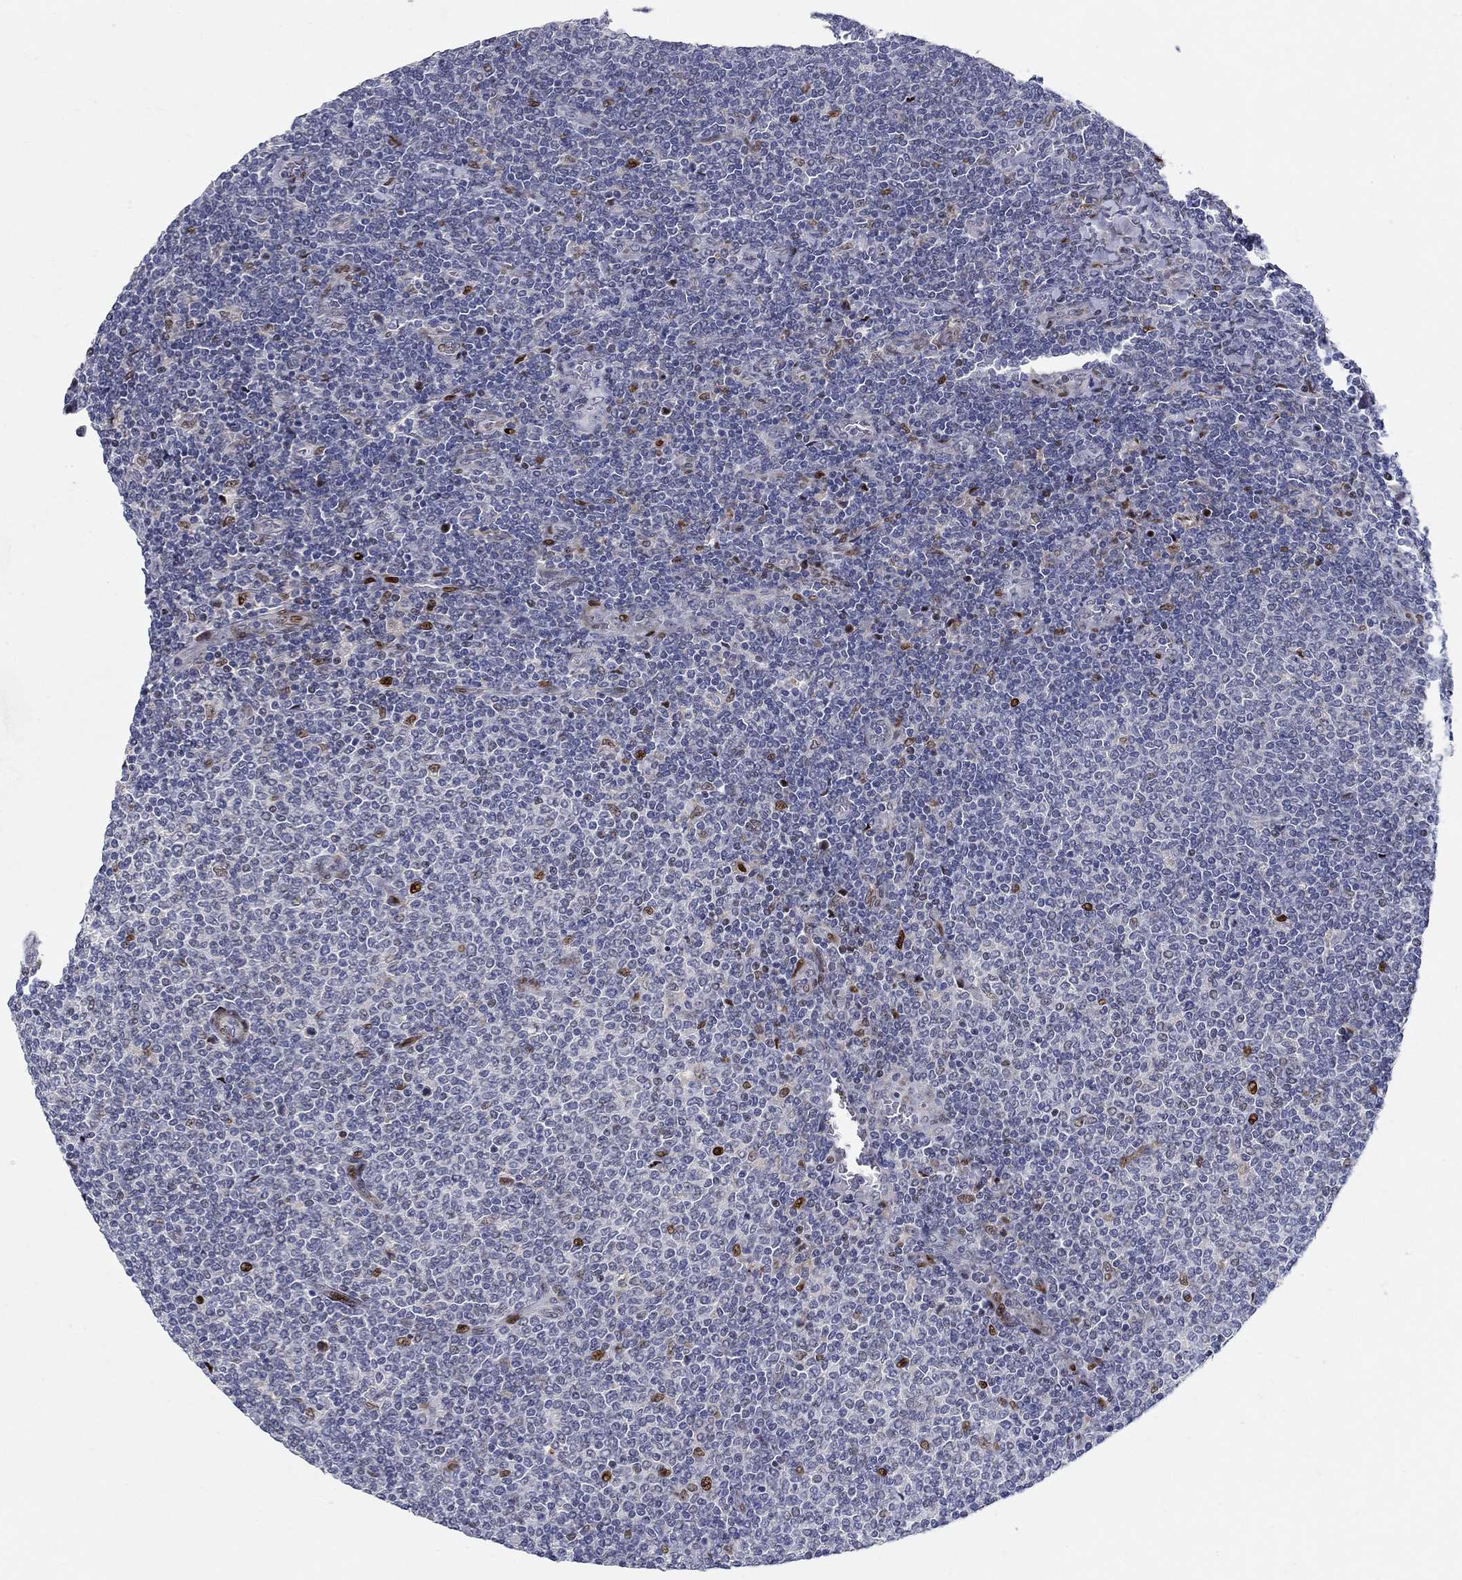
{"staining": {"intensity": "strong", "quantity": "<25%", "location": "nuclear"}, "tissue": "lymphoma", "cell_type": "Tumor cells", "image_type": "cancer", "snomed": [{"axis": "morphology", "description": "Malignant lymphoma, non-Hodgkin's type, Low grade"}, {"axis": "topography", "description": "Lymph node"}], "caption": "IHC image of neoplastic tissue: lymphoma stained using immunohistochemistry (IHC) displays medium levels of strong protein expression localized specifically in the nuclear of tumor cells, appearing as a nuclear brown color.", "gene": "RAPGEF5", "patient": {"sex": "male", "age": 52}}